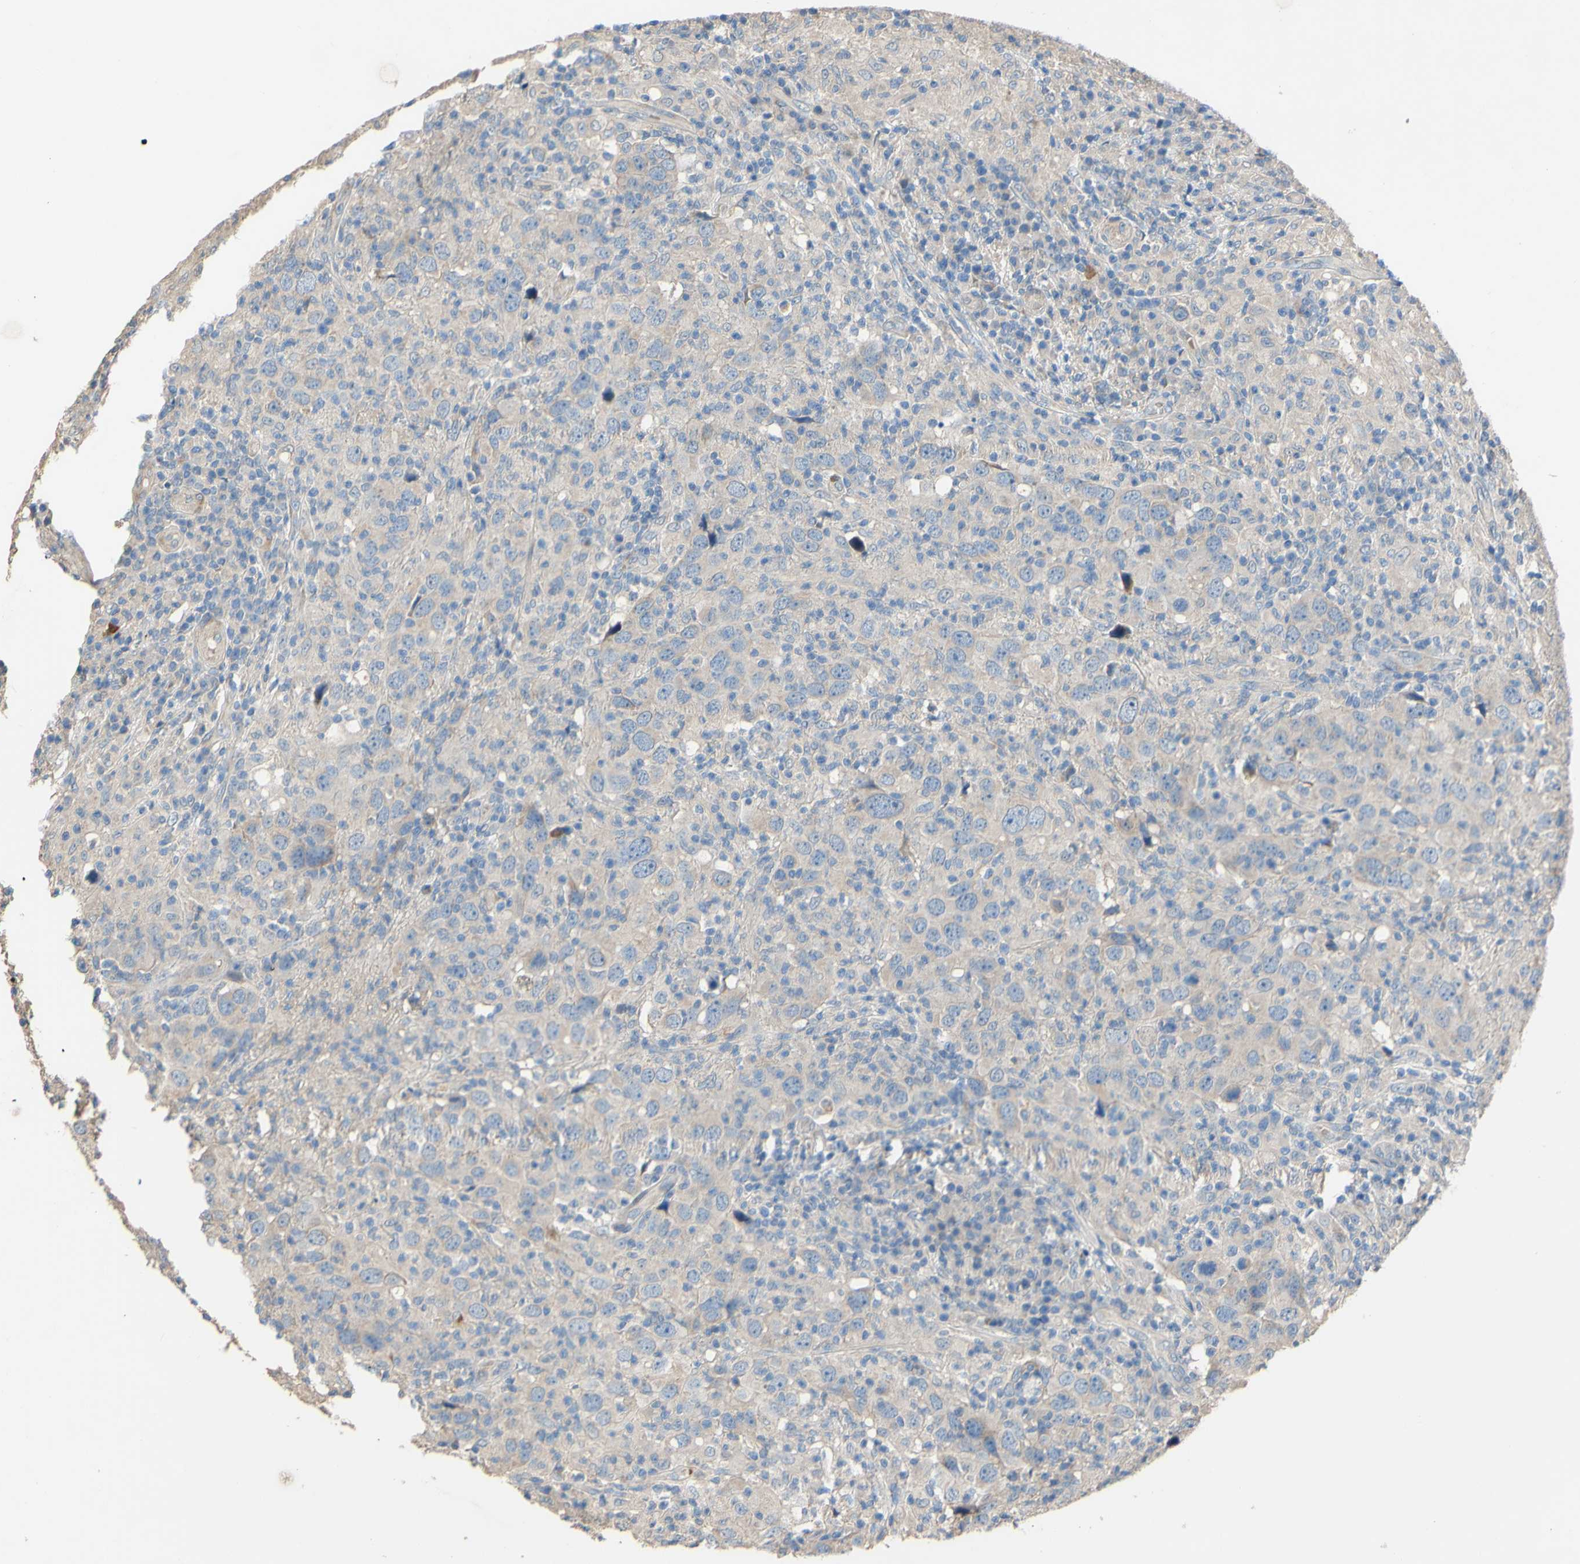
{"staining": {"intensity": "negative", "quantity": "none", "location": "none"}, "tissue": "head and neck cancer", "cell_type": "Tumor cells", "image_type": "cancer", "snomed": [{"axis": "morphology", "description": "Adenocarcinoma, NOS"}, {"axis": "topography", "description": "Salivary gland"}, {"axis": "topography", "description": "Head-Neck"}], "caption": "DAB (3,3'-diaminobenzidine) immunohistochemical staining of human head and neck cancer (adenocarcinoma) exhibits no significant expression in tumor cells.", "gene": "DKK3", "patient": {"sex": "female", "age": 65}}